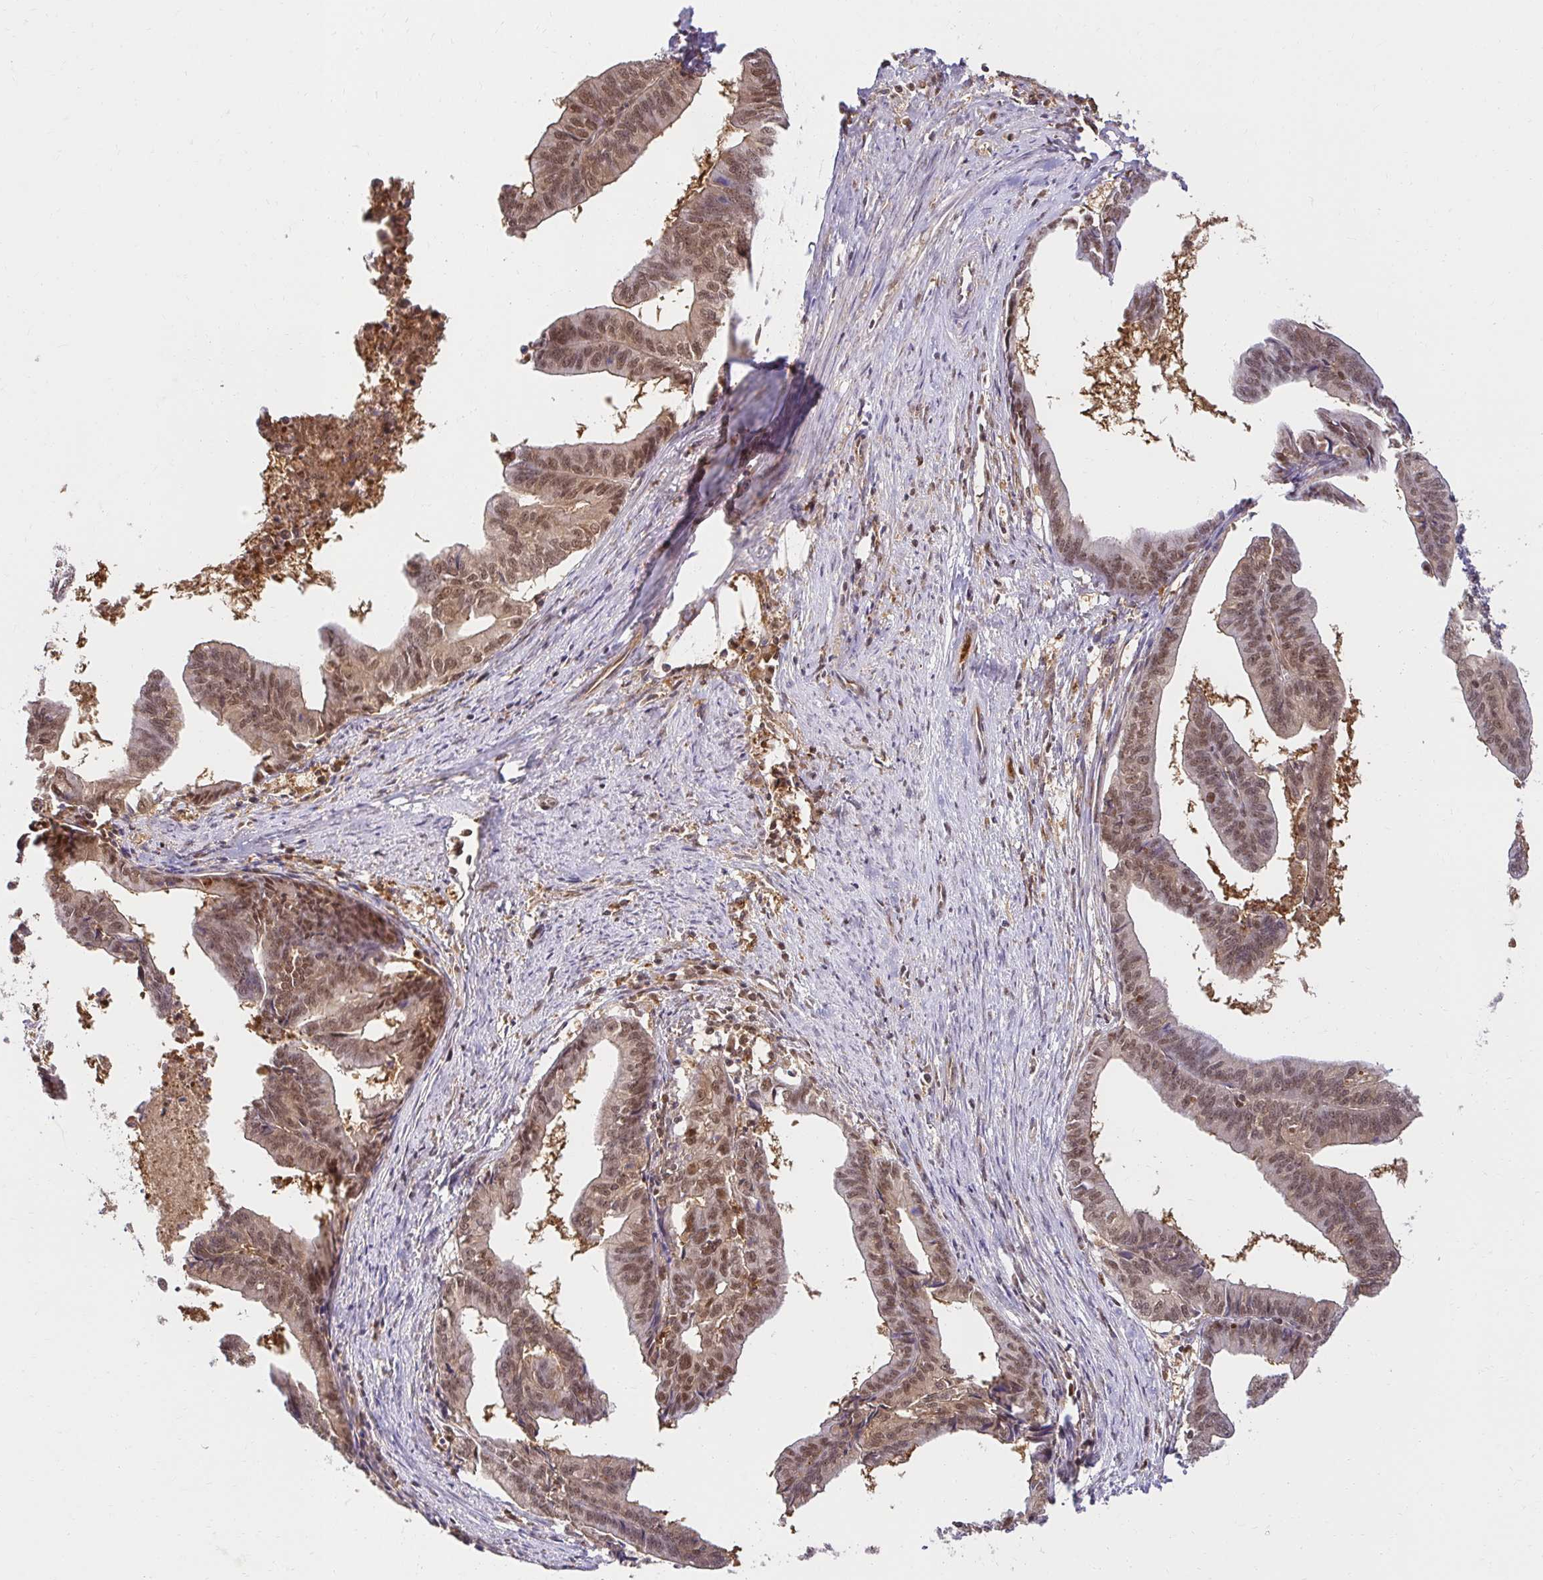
{"staining": {"intensity": "moderate", "quantity": ">75%", "location": "cytoplasmic/membranous,nuclear"}, "tissue": "endometrial cancer", "cell_type": "Tumor cells", "image_type": "cancer", "snomed": [{"axis": "morphology", "description": "Adenocarcinoma, NOS"}, {"axis": "topography", "description": "Endometrium"}], "caption": "A photomicrograph of adenocarcinoma (endometrial) stained for a protein shows moderate cytoplasmic/membranous and nuclear brown staining in tumor cells.", "gene": "PSMA4", "patient": {"sex": "female", "age": 65}}